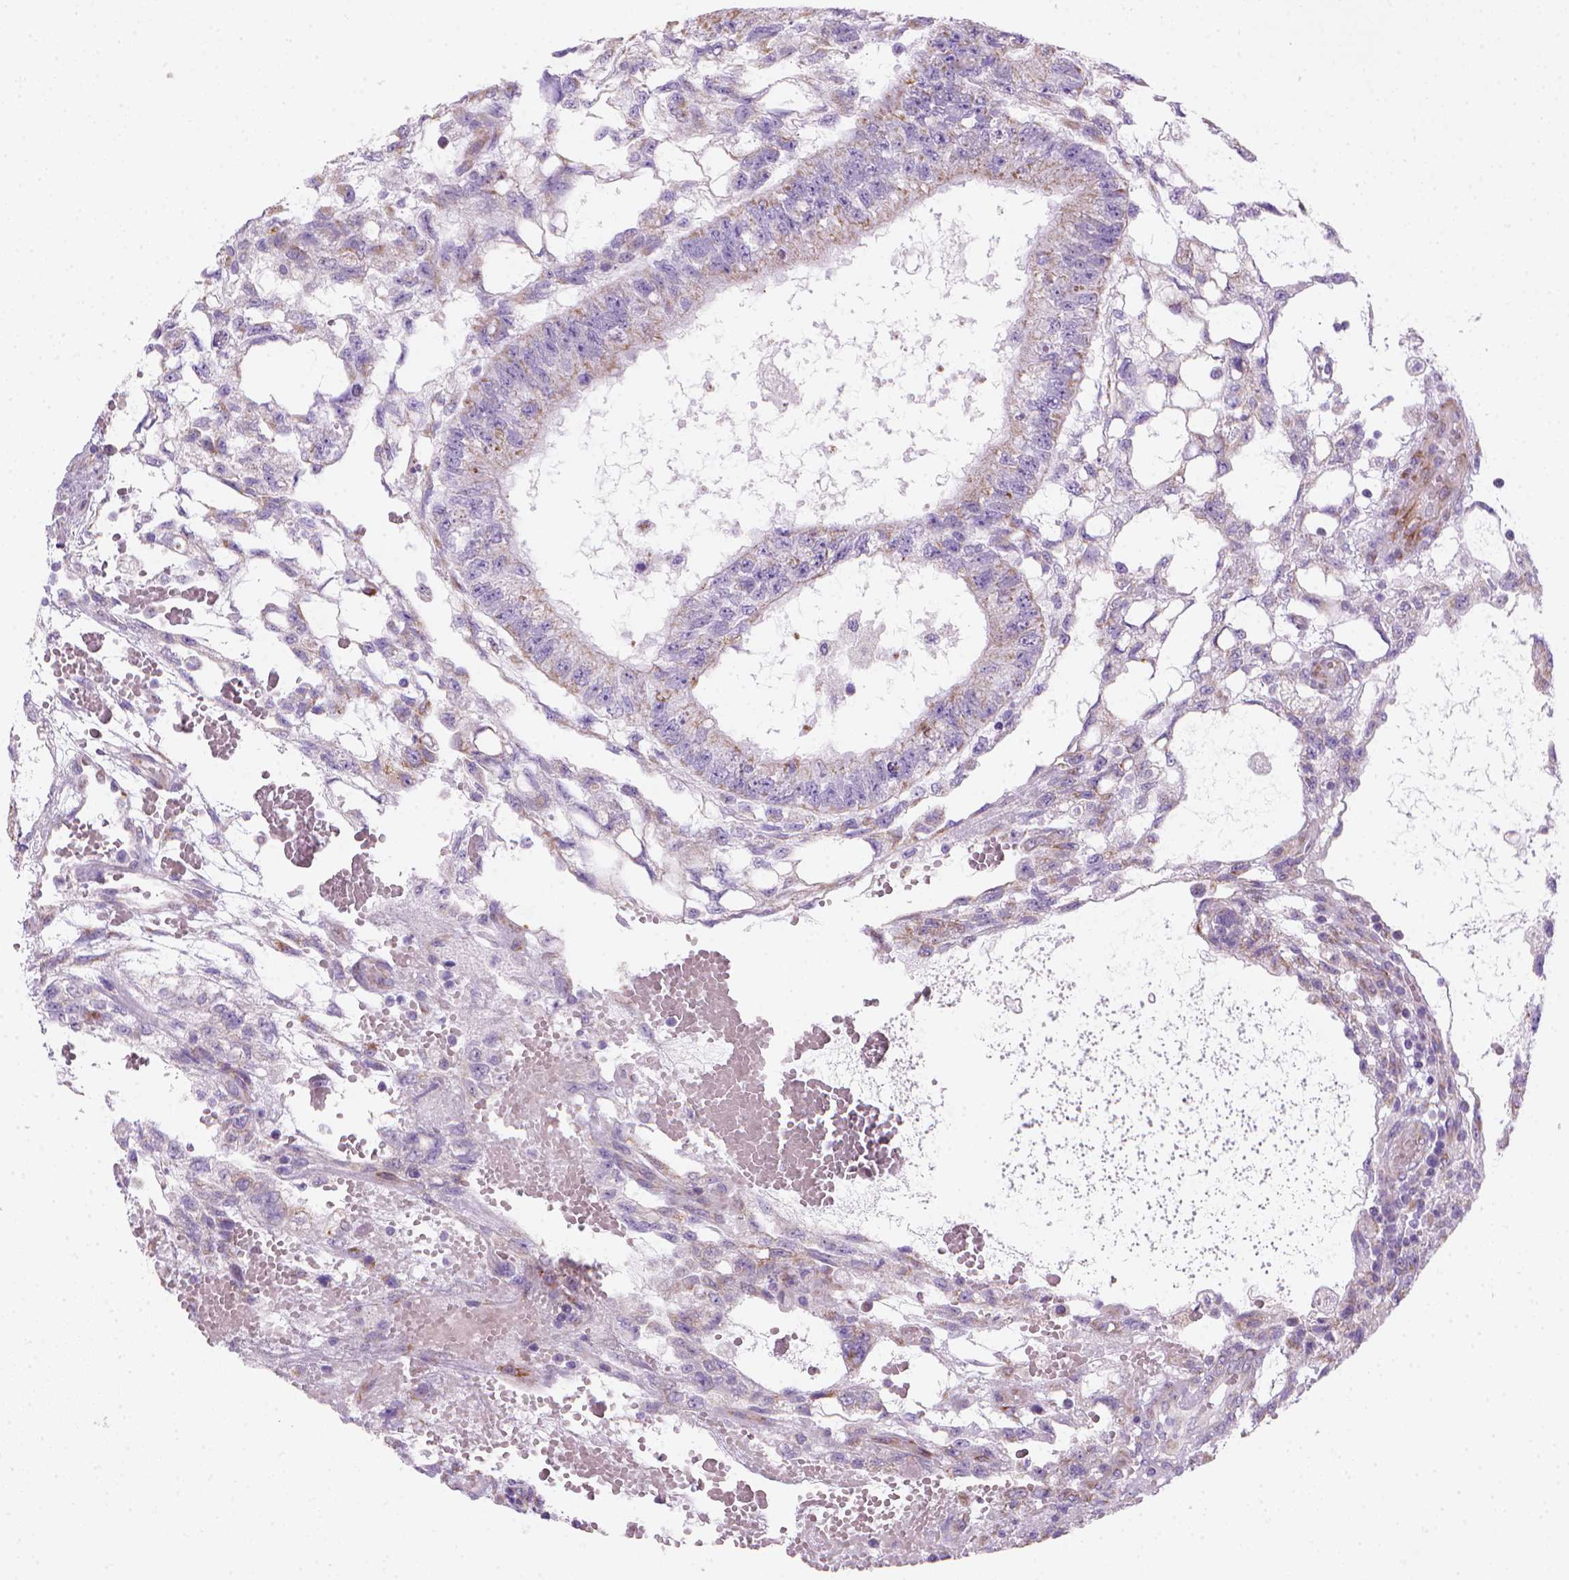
{"staining": {"intensity": "weak", "quantity": "25%-75%", "location": "cytoplasmic/membranous"}, "tissue": "testis cancer", "cell_type": "Tumor cells", "image_type": "cancer", "snomed": [{"axis": "morphology", "description": "Carcinoma, Embryonal, NOS"}, {"axis": "topography", "description": "Testis"}], "caption": "Weak cytoplasmic/membranous expression for a protein is identified in approximately 25%-75% of tumor cells of testis cancer (embryonal carcinoma) using immunohistochemistry.", "gene": "CES2", "patient": {"sex": "male", "age": 32}}